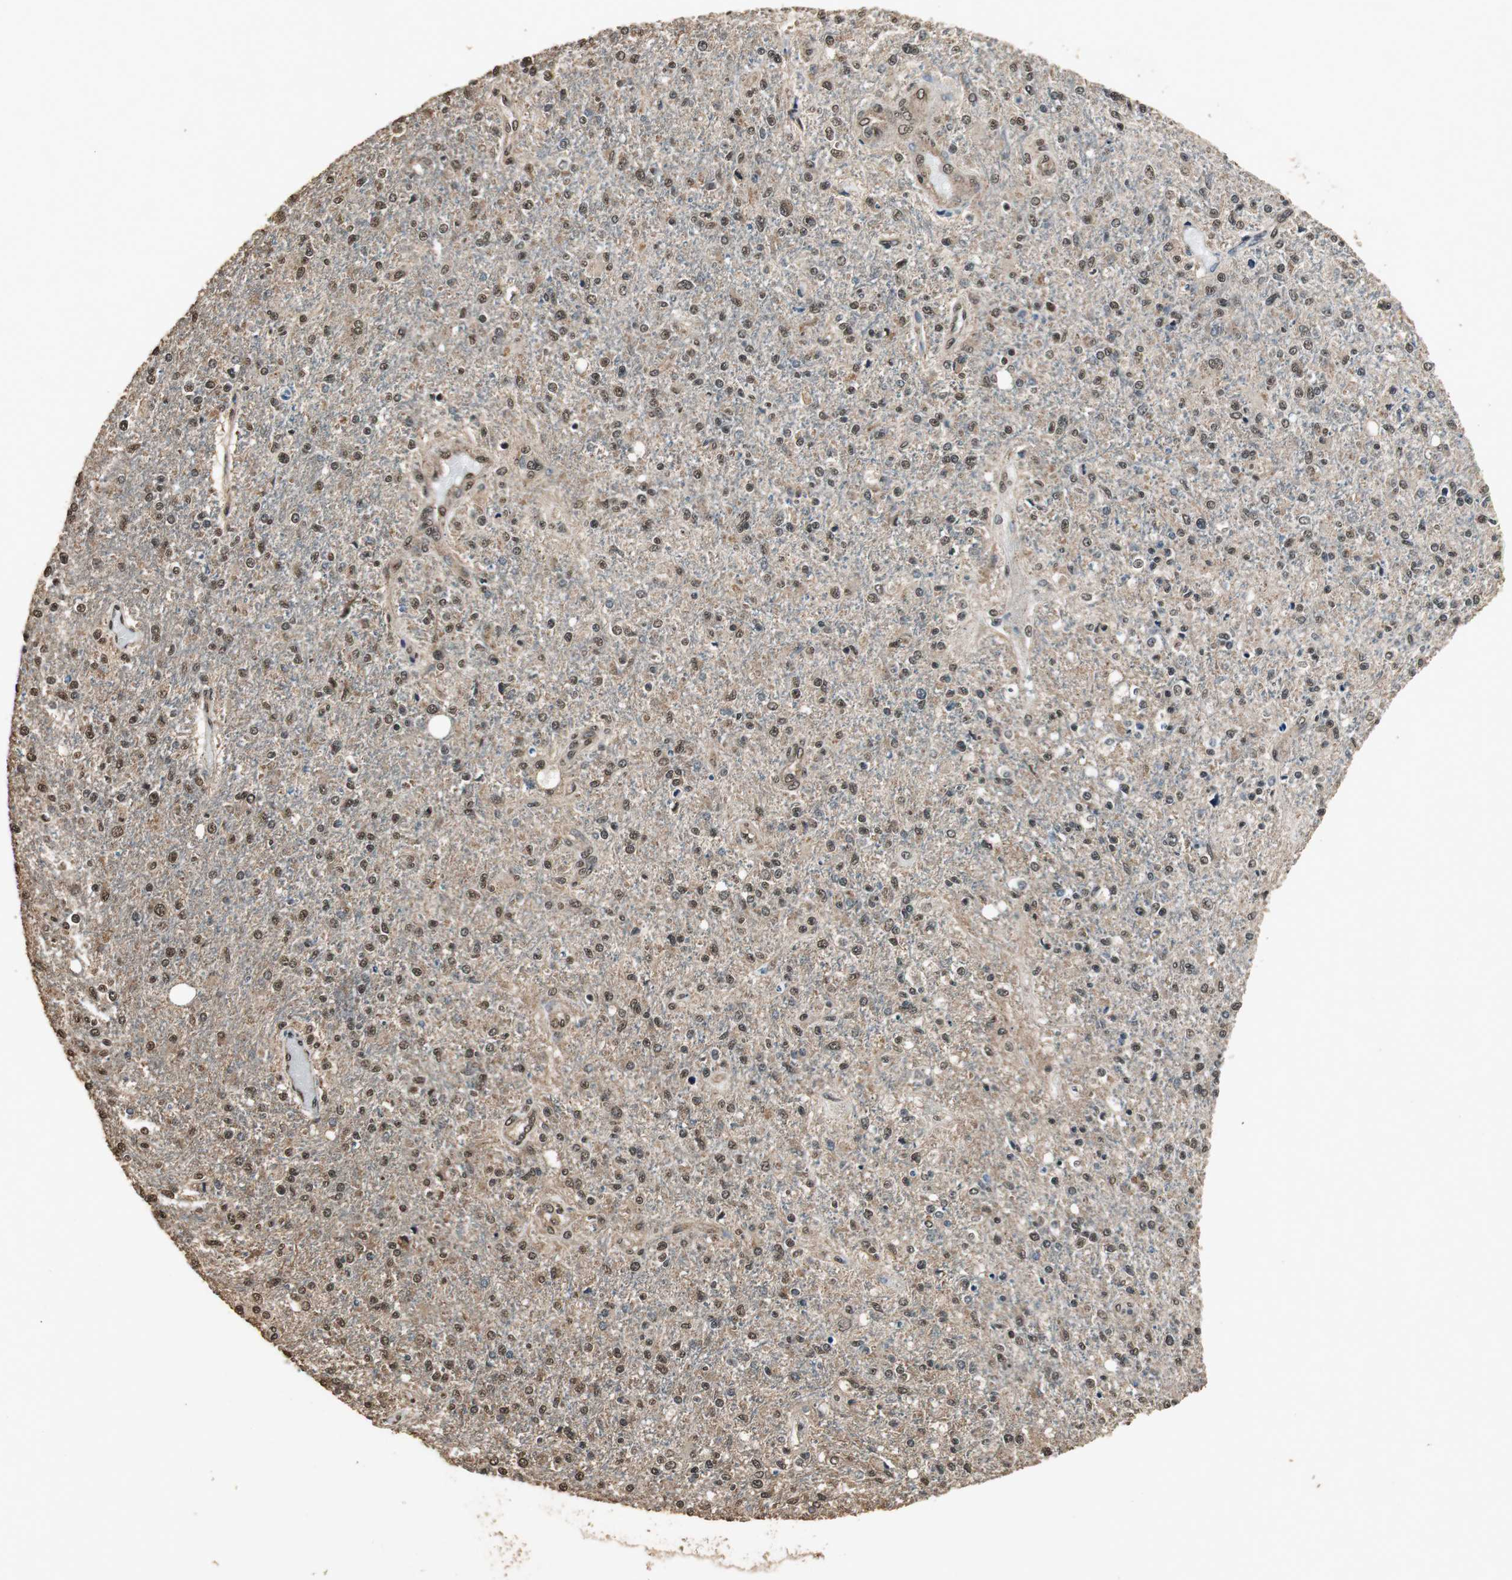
{"staining": {"intensity": "moderate", "quantity": ">75%", "location": "cytoplasmic/membranous,nuclear"}, "tissue": "glioma", "cell_type": "Tumor cells", "image_type": "cancer", "snomed": [{"axis": "morphology", "description": "Glioma, malignant, High grade"}, {"axis": "topography", "description": "Cerebral cortex"}], "caption": "A brown stain shows moderate cytoplasmic/membranous and nuclear staining of a protein in human malignant glioma (high-grade) tumor cells. (DAB IHC with brightfield microscopy, high magnification).", "gene": "PPP1R13B", "patient": {"sex": "male", "age": 76}}